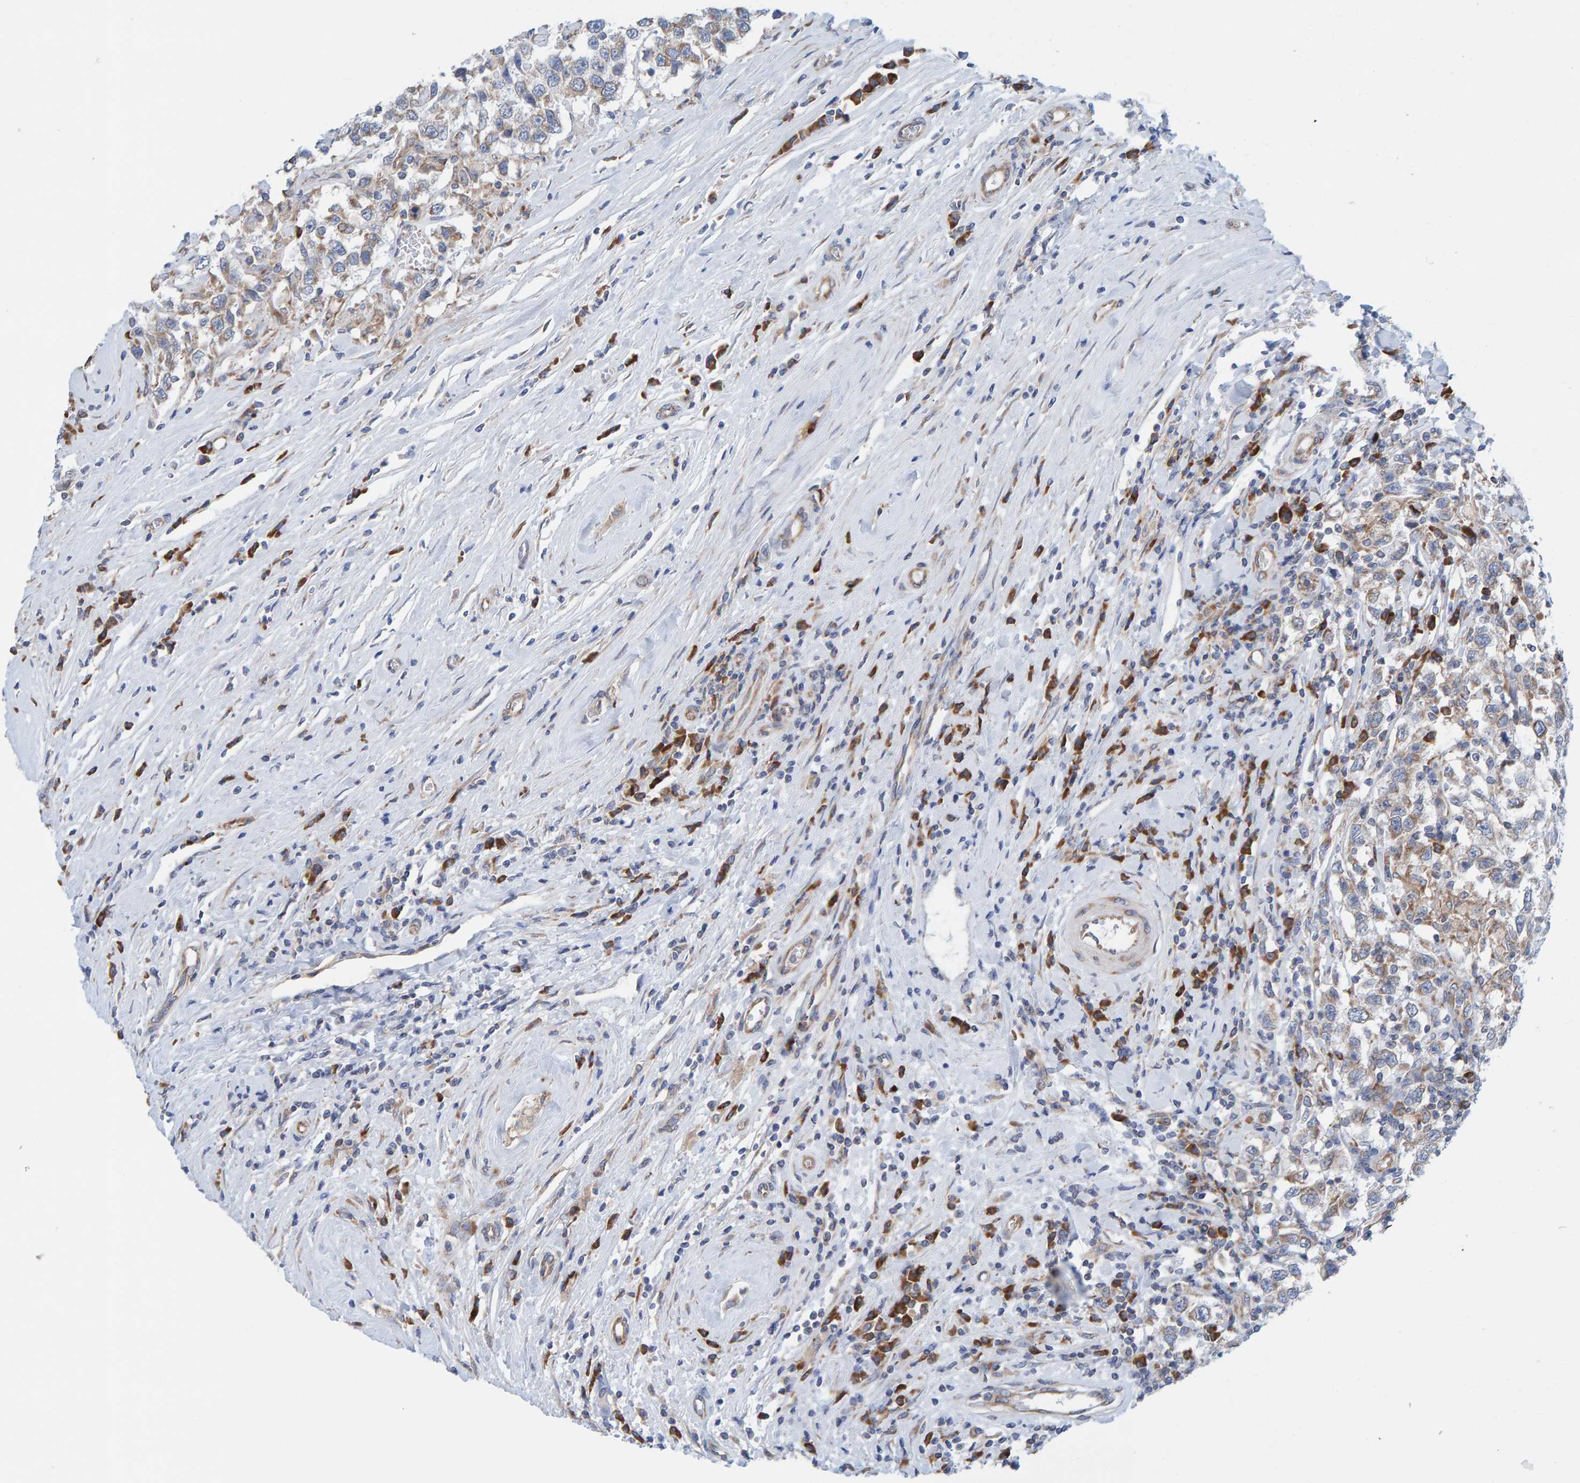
{"staining": {"intensity": "weak", "quantity": "<25%", "location": "cytoplasmic/membranous"}, "tissue": "testis cancer", "cell_type": "Tumor cells", "image_type": "cancer", "snomed": [{"axis": "morphology", "description": "Seminoma, NOS"}, {"axis": "topography", "description": "Testis"}], "caption": "Tumor cells are negative for protein expression in human testis cancer.", "gene": "CDK5RAP3", "patient": {"sex": "male", "age": 41}}